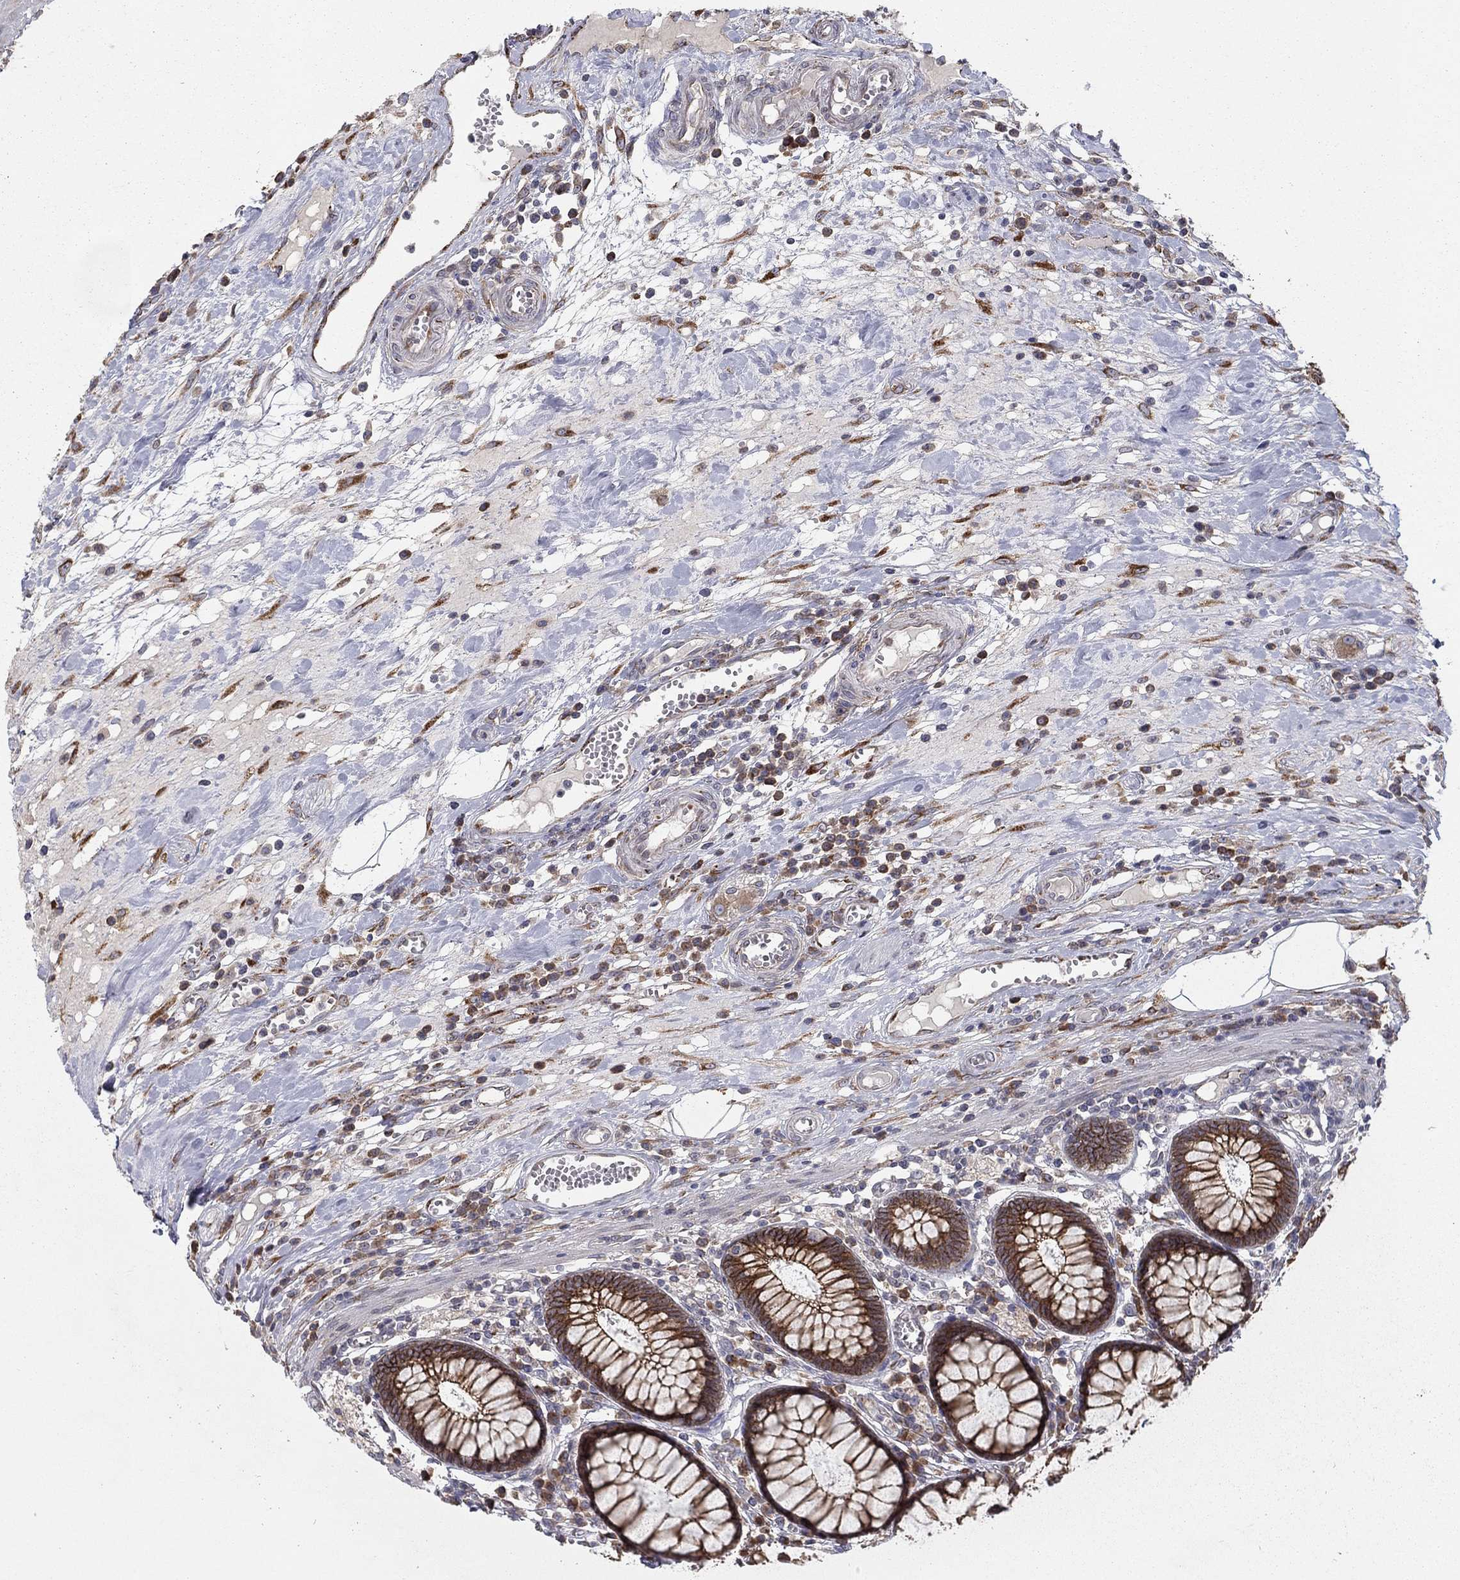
{"staining": {"intensity": "moderate", "quantity": "<25%", "location": "cytoplasmic/membranous"}, "tissue": "colon", "cell_type": "Endothelial cells", "image_type": "normal", "snomed": [{"axis": "morphology", "description": "Normal tissue, NOS"}, {"axis": "topography", "description": "Colon"}], "caption": "Immunohistochemistry of benign human colon exhibits low levels of moderate cytoplasmic/membranous expression in approximately <25% of endothelial cells. (Stains: DAB in brown, nuclei in blue, Microscopy: brightfield microscopy at high magnification).", "gene": "YIF1A", "patient": {"sex": "male", "age": 65}}